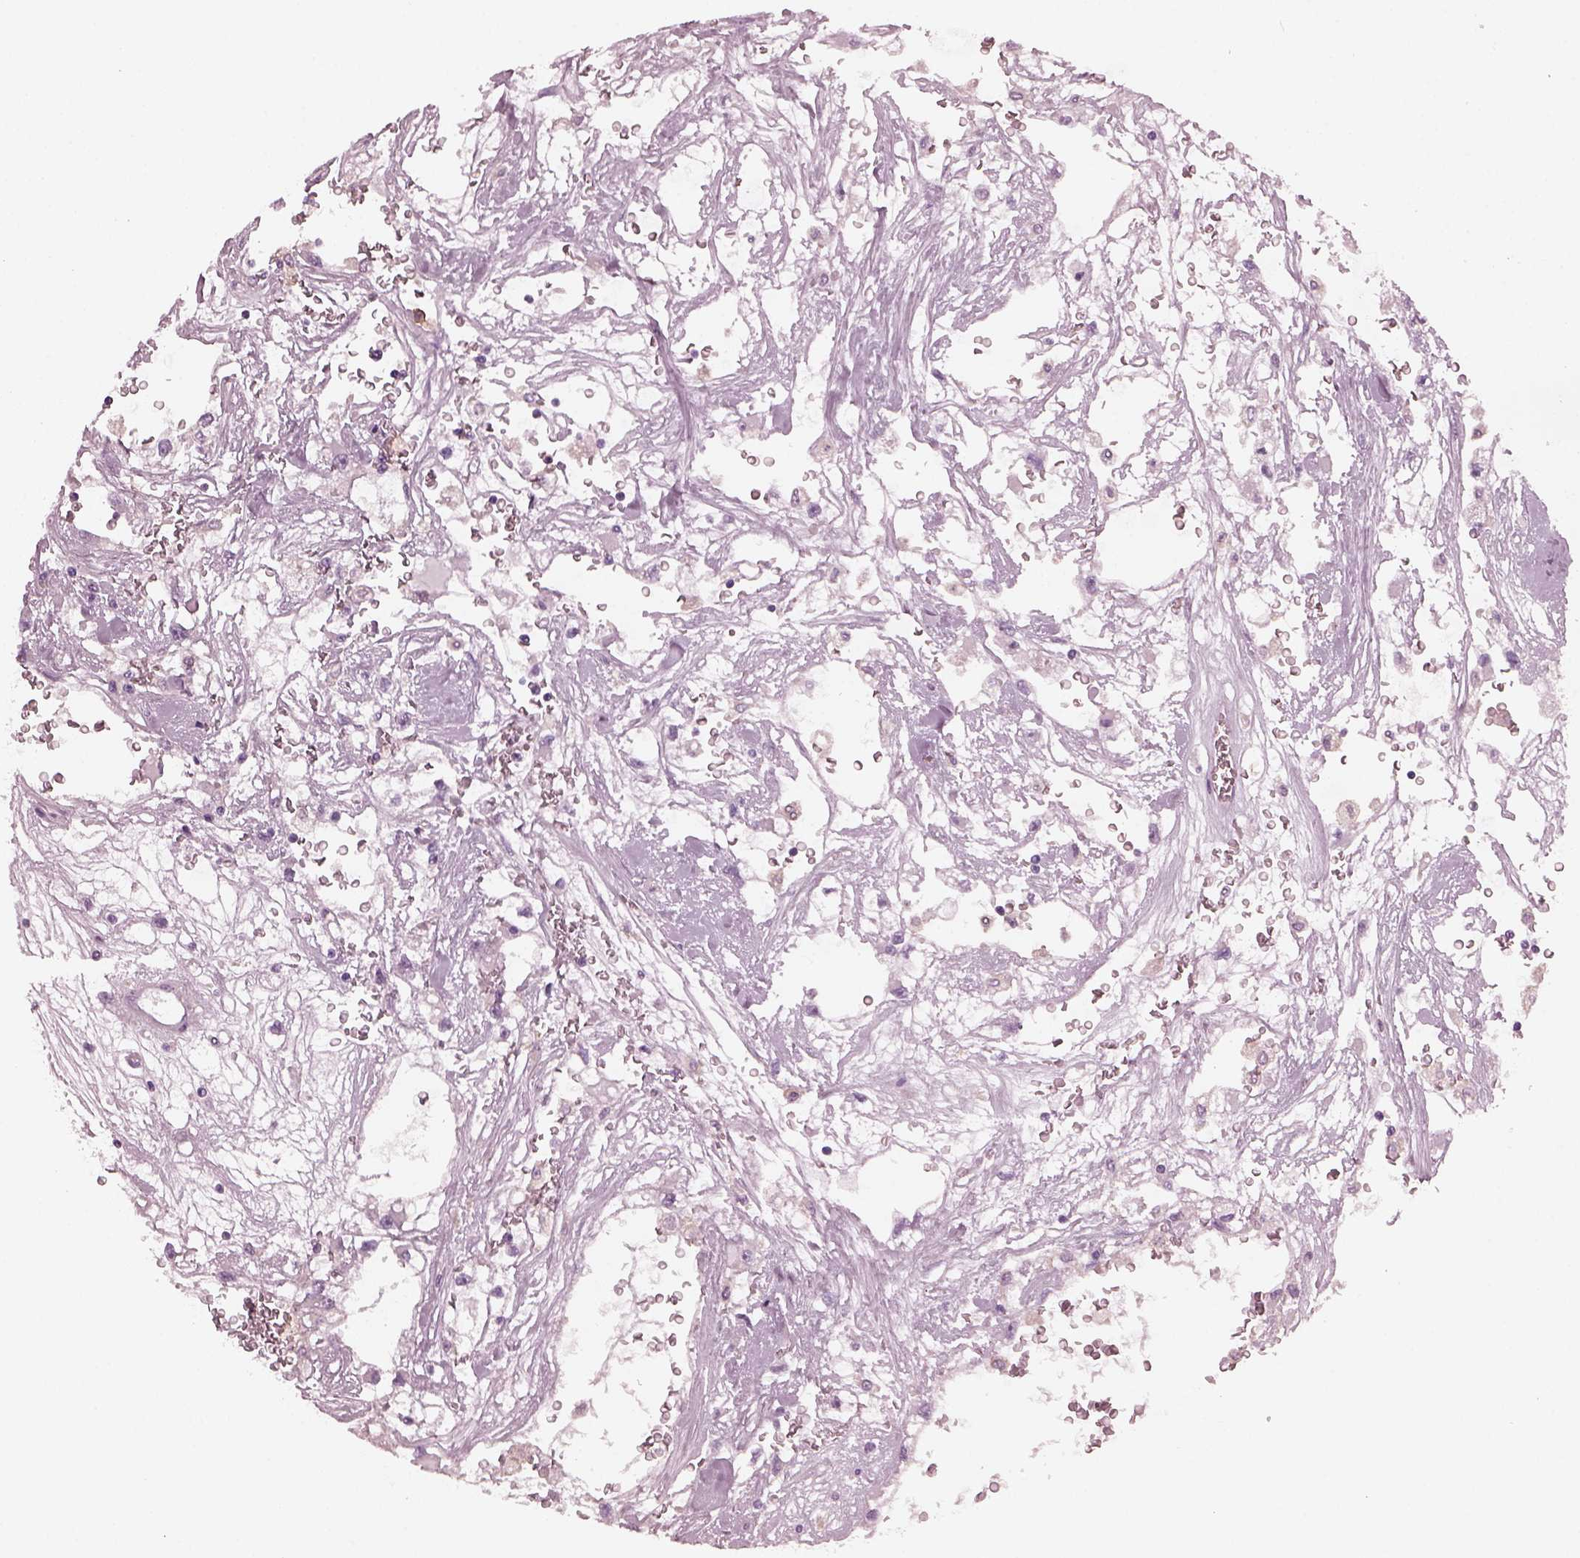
{"staining": {"intensity": "negative", "quantity": "none", "location": "none"}, "tissue": "renal cancer", "cell_type": "Tumor cells", "image_type": "cancer", "snomed": [{"axis": "morphology", "description": "Adenocarcinoma, NOS"}, {"axis": "topography", "description": "Kidney"}], "caption": "An image of renal adenocarcinoma stained for a protein displays no brown staining in tumor cells.", "gene": "SHTN1", "patient": {"sex": "male", "age": 59}}